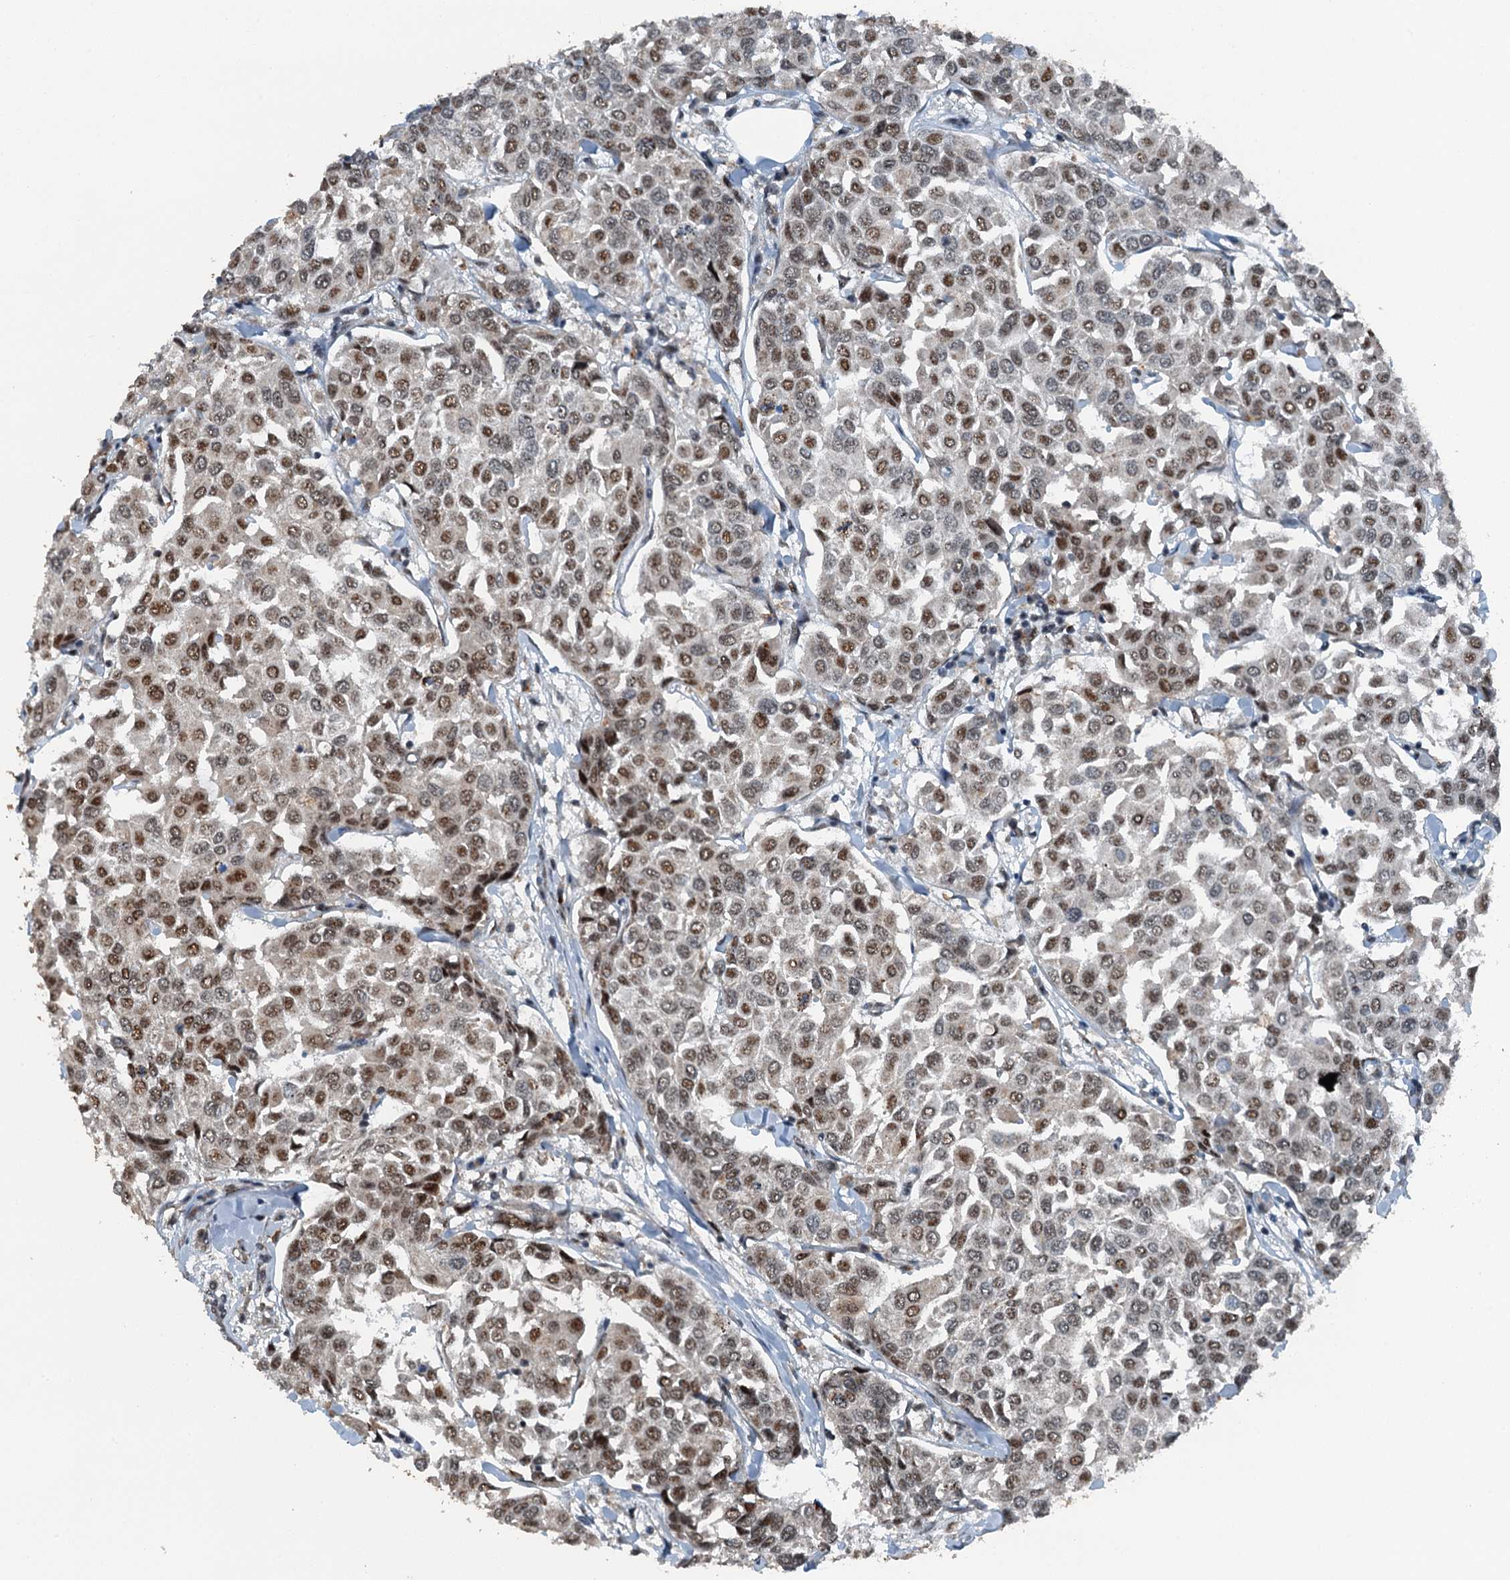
{"staining": {"intensity": "moderate", "quantity": ">75%", "location": "nuclear"}, "tissue": "breast cancer", "cell_type": "Tumor cells", "image_type": "cancer", "snomed": [{"axis": "morphology", "description": "Duct carcinoma"}, {"axis": "topography", "description": "Breast"}], "caption": "High-magnification brightfield microscopy of breast cancer stained with DAB (brown) and counterstained with hematoxylin (blue). tumor cells exhibit moderate nuclear expression is seen in about>75% of cells.", "gene": "BMERB1", "patient": {"sex": "female", "age": 55}}